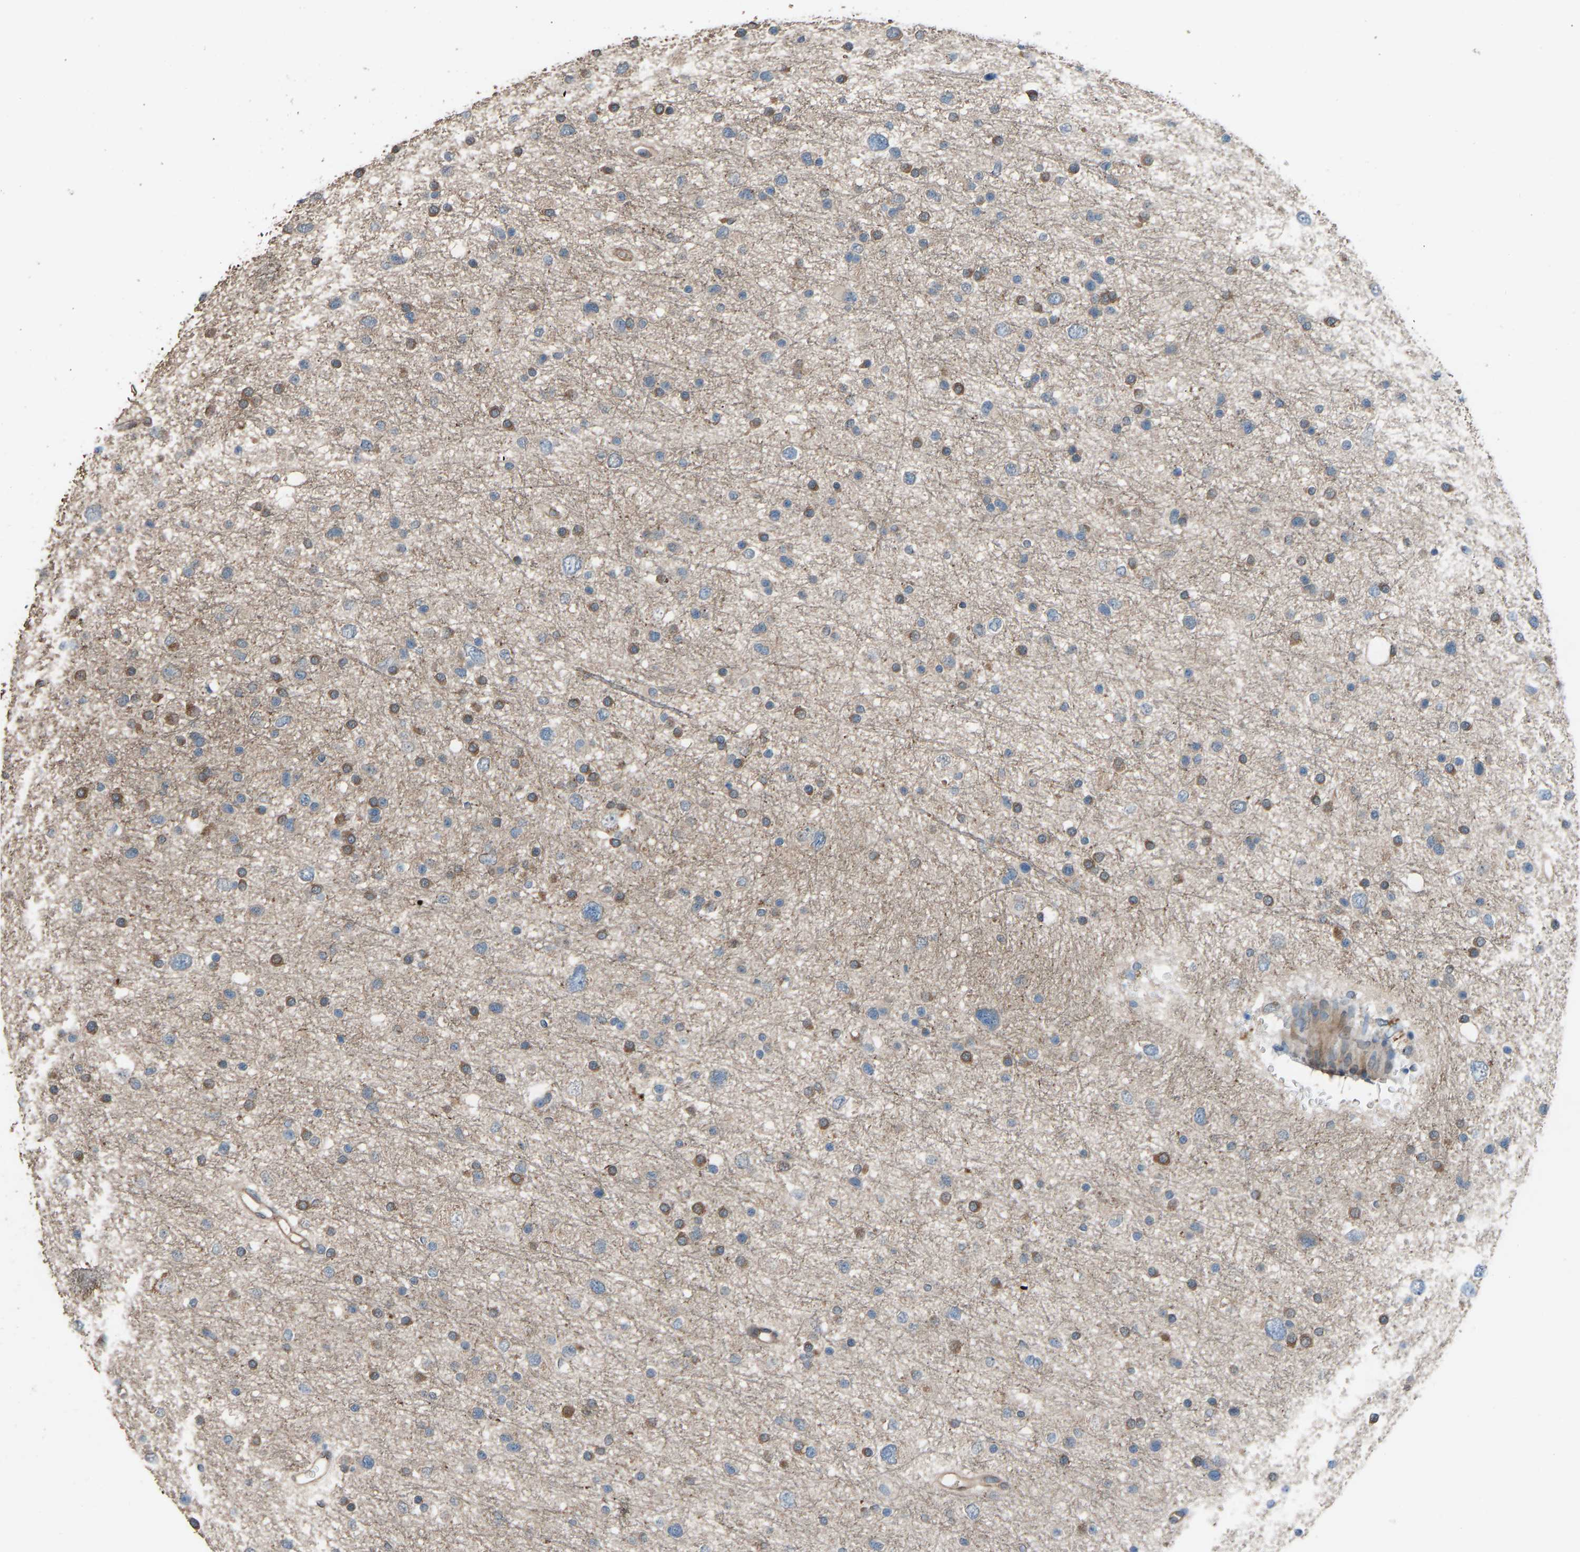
{"staining": {"intensity": "moderate", "quantity": "25%-75%", "location": "cytoplasmic/membranous"}, "tissue": "glioma", "cell_type": "Tumor cells", "image_type": "cancer", "snomed": [{"axis": "morphology", "description": "Glioma, malignant, Low grade"}, {"axis": "topography", "description": "Brain"}], "caption": "A high-resolution micrograph shows immunohistochemistry staining of malignant low-grade glioma, which shows moderate cytoplasmic/membranous expression in about 25%-75% of tumor cells. The protein is stained brown, and the nuclei are stained in blue (DAB IHC with brightfield microscopy, high magnification).", "gene": "SLC43A1", "patient": {"sex": "female", "age": 37}}